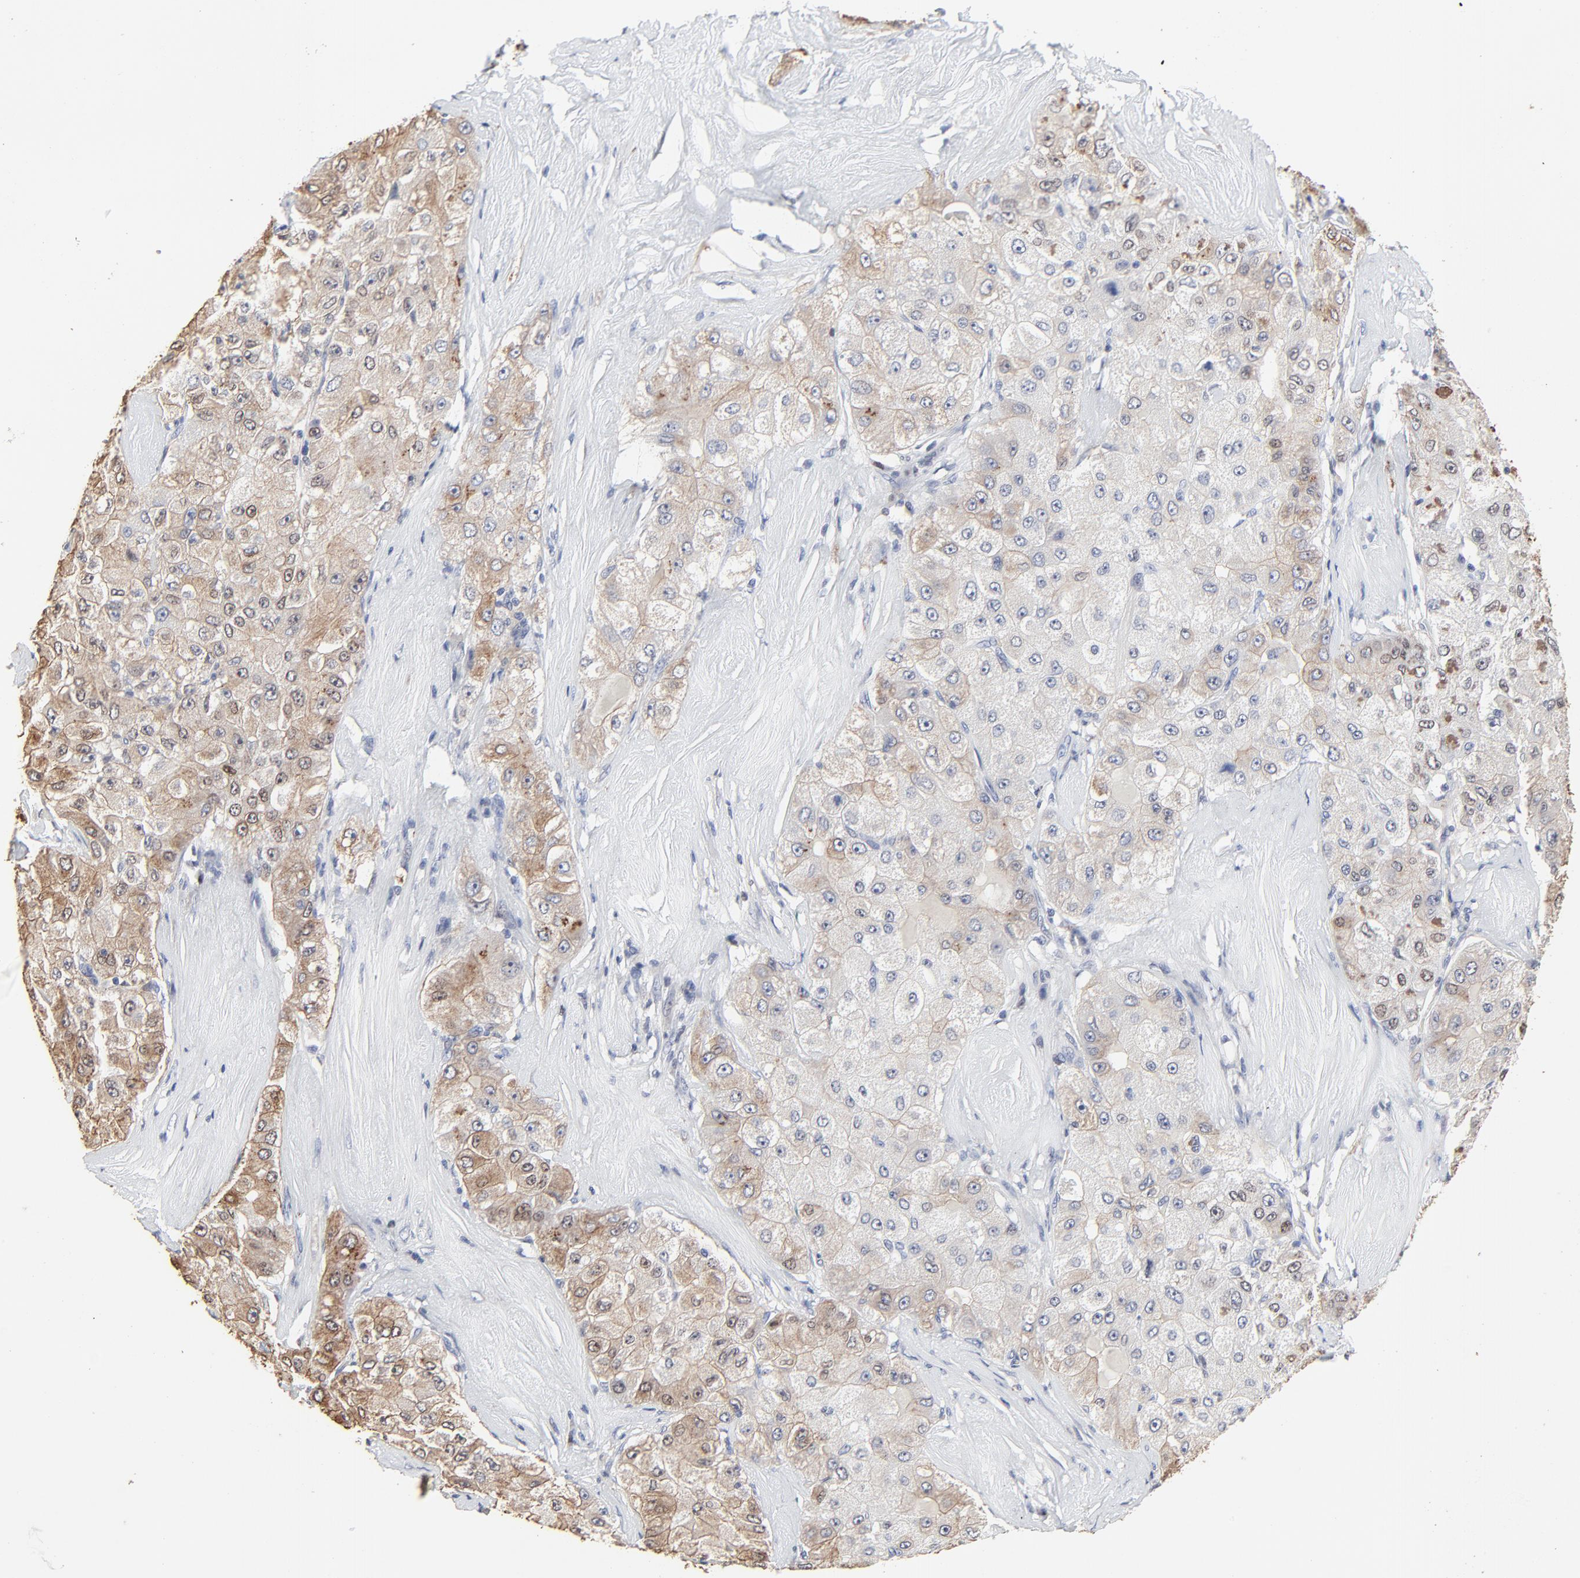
{"staining": {"intensity": "weak", "quantity": "25%-75%", "location": "cytoplasmic/membranous,nuclear"}, "tissue": "liver cancer", "cell_type": "Tumor cells", "image_type": "cancer", "snomed": [{"axis": "morphology", "description": "Carcinoma, Hepatocellular, NOS"}, {"axis": "topography", "description": "Liver"}], "caption": "Tumor cells exhibit weak cytoplasmic/membranous and nuclear expression in approximately 25%-75% of cells in hepatocellular carcinoma (liver).", "gene": "LNX1", "patient": {"sex": "male", "age": 80}}